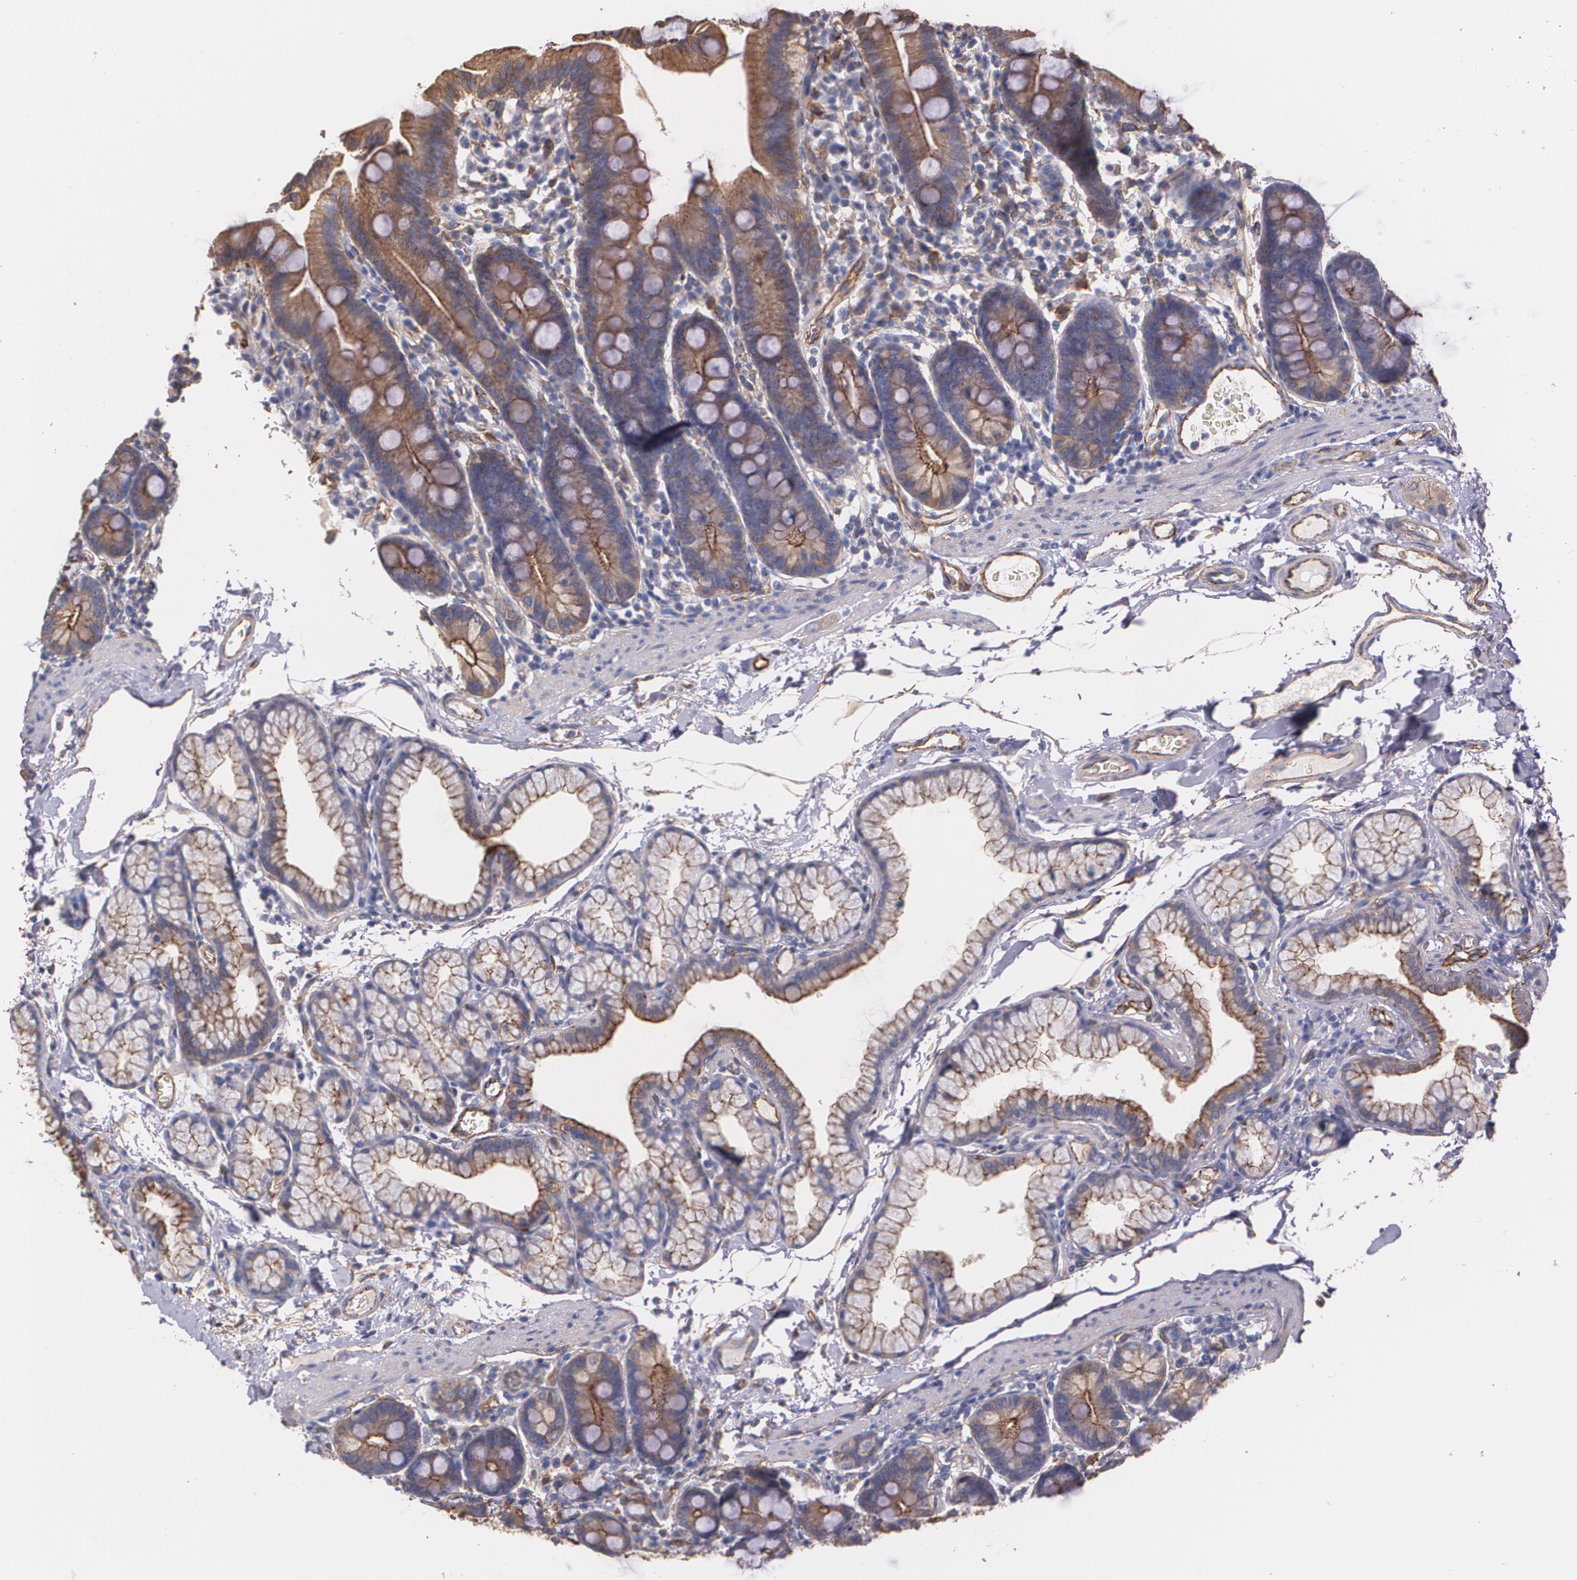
{"staining": {"intensity": "strong", "quantity": ">75%", "location": "cytoplasmic/membranous"}, "tissue": "duodenum", "cell_type": "Glandular cells", "image_type": "normal", "snomed": [{"axis": "morphology", "description": "Normal tissue, NOS"}, {"axis": "topography", "description": "Duodenum"}], "caption": "Glandular cells exhibit high levels of strong cytoplasmic/membranous staining in about >75% of cells in benign duodenum.", "gene": "TJP1", "patient": {"sex": "male", "age": 50}}